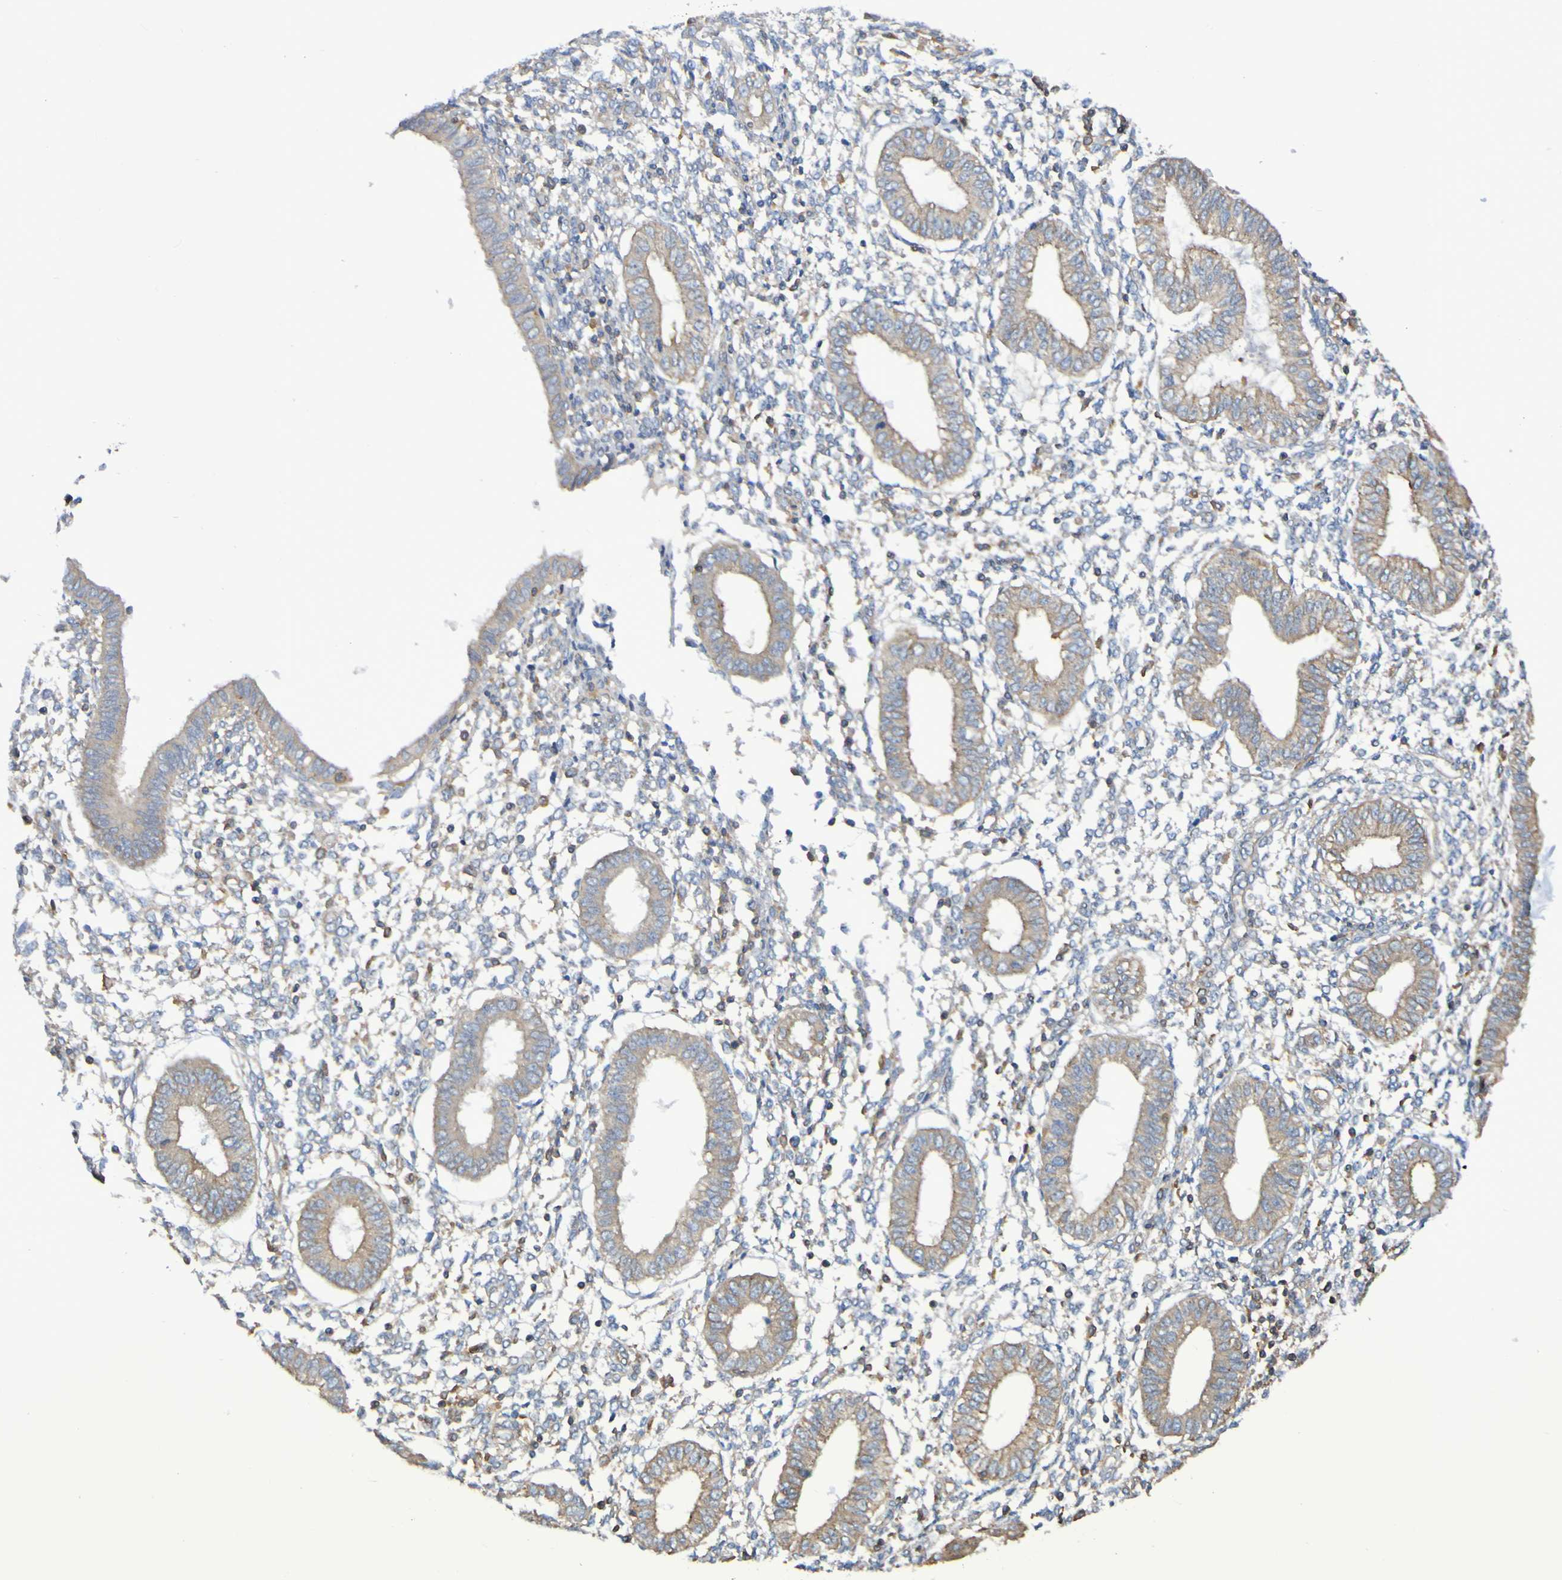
{"staining": {"intensity": "weak", "quantity": "<25%", "location": "cytoplasmic/membranous"}, "tissue": "endometrium", "cell_type": "Cells in endometrial stroma", "image_type": "normal", "snomed": [{"axis": "morphology", "description": "Normal tissue, NOS"}, {"axis": "topography", "description": "Endometrium"}], "caption": "This is a image of IHC staining of benign endometrium, which shows no positivity in cells in endometrial stroma. (DAB IHC visualized using brightfield microscopy, high magnification).", "gene": "SYNJ1", "patient": {"sex": "female", "age": 50}}